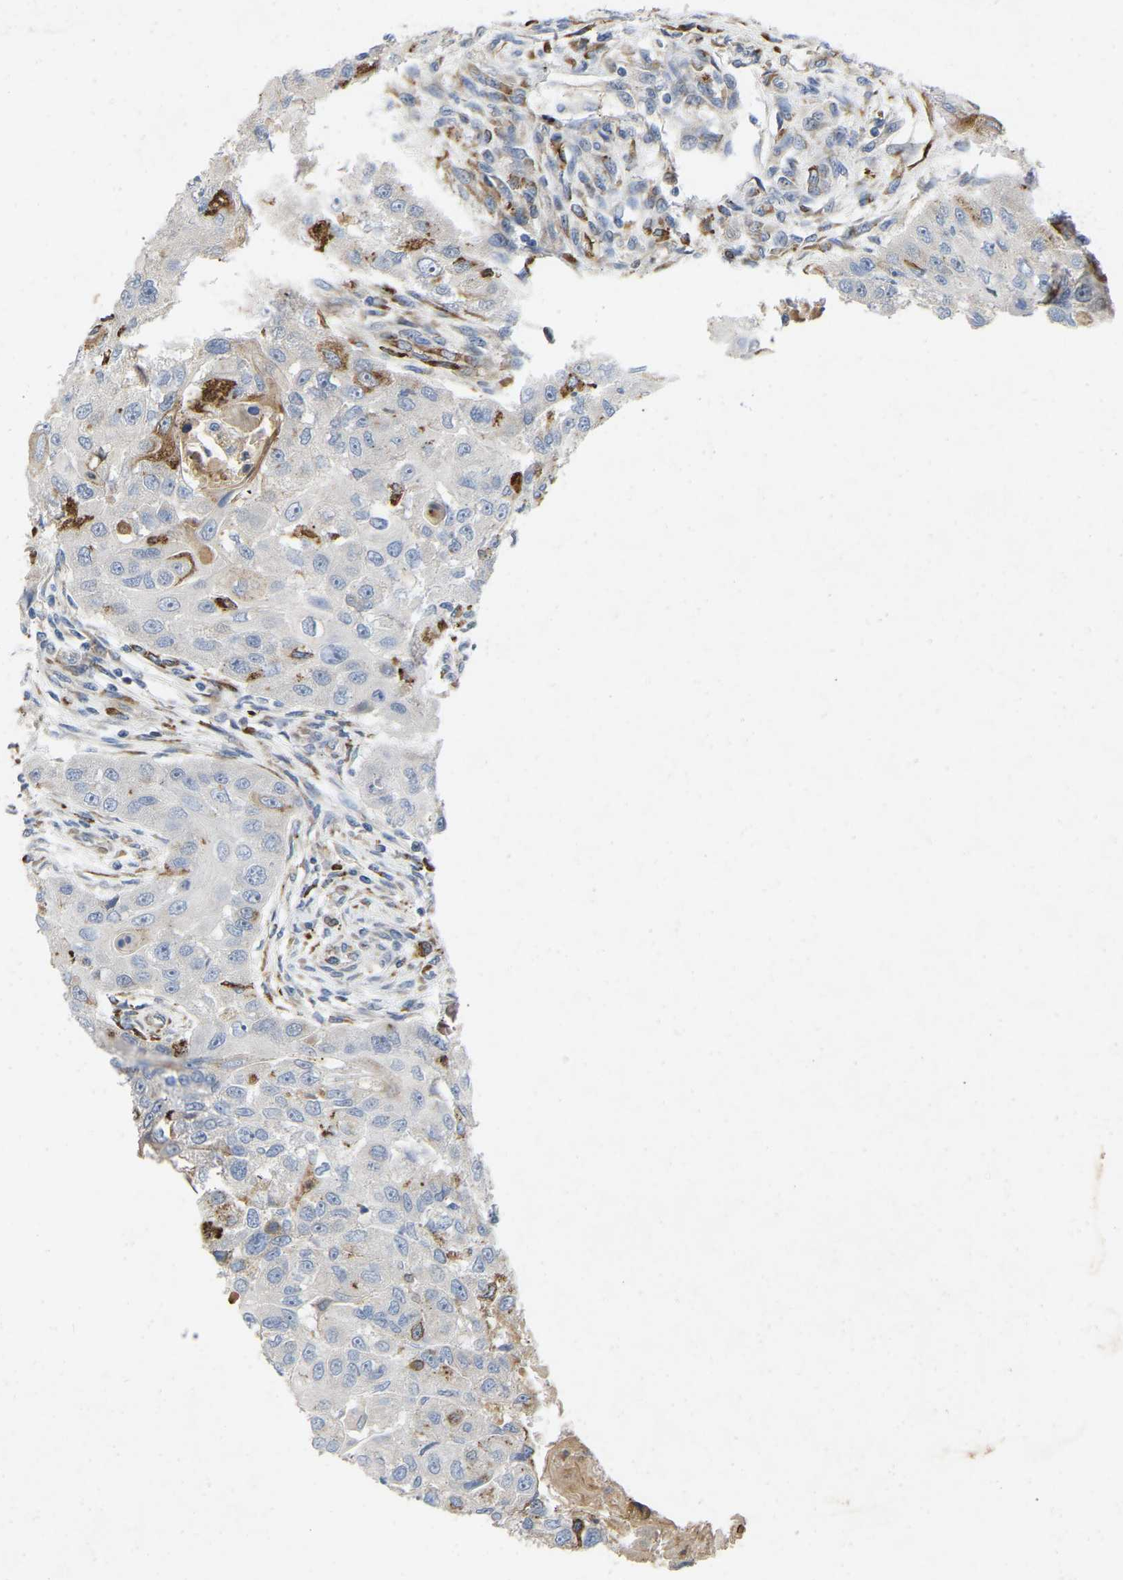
{"staining": {"intensity": "moderate", "quantity": "<25%", "location": "cytoplasmic/membranous"}, "tissue": "head and neck cancer", "cell_type": "Tumor cells", "image_type": "cancer", "snomed": [{"axis": "morphology", "description": "Normal tissue, NOS"}, {"axis": "morphology", "description": "Squamous cell carcinoma, NOS"}, {"axis": "topography", "description": "Skeletal muscle"}, {"axis": "topography", "description": "Head-Neck"}], "caption": "Immunohistochemical staining of head and neck cancer (squamous cell carcinoma) shows low levels of moderate cytoplasmic/membranous staining in about <25% of tumor cells. The staining was performed using DAB to visualize the protein expression in brown, while the nuclei were stained in blue with hematoxylin (Magnification: 20x).", "gene": "RHEB", "patient": {"sex": "male", "age": 51}}